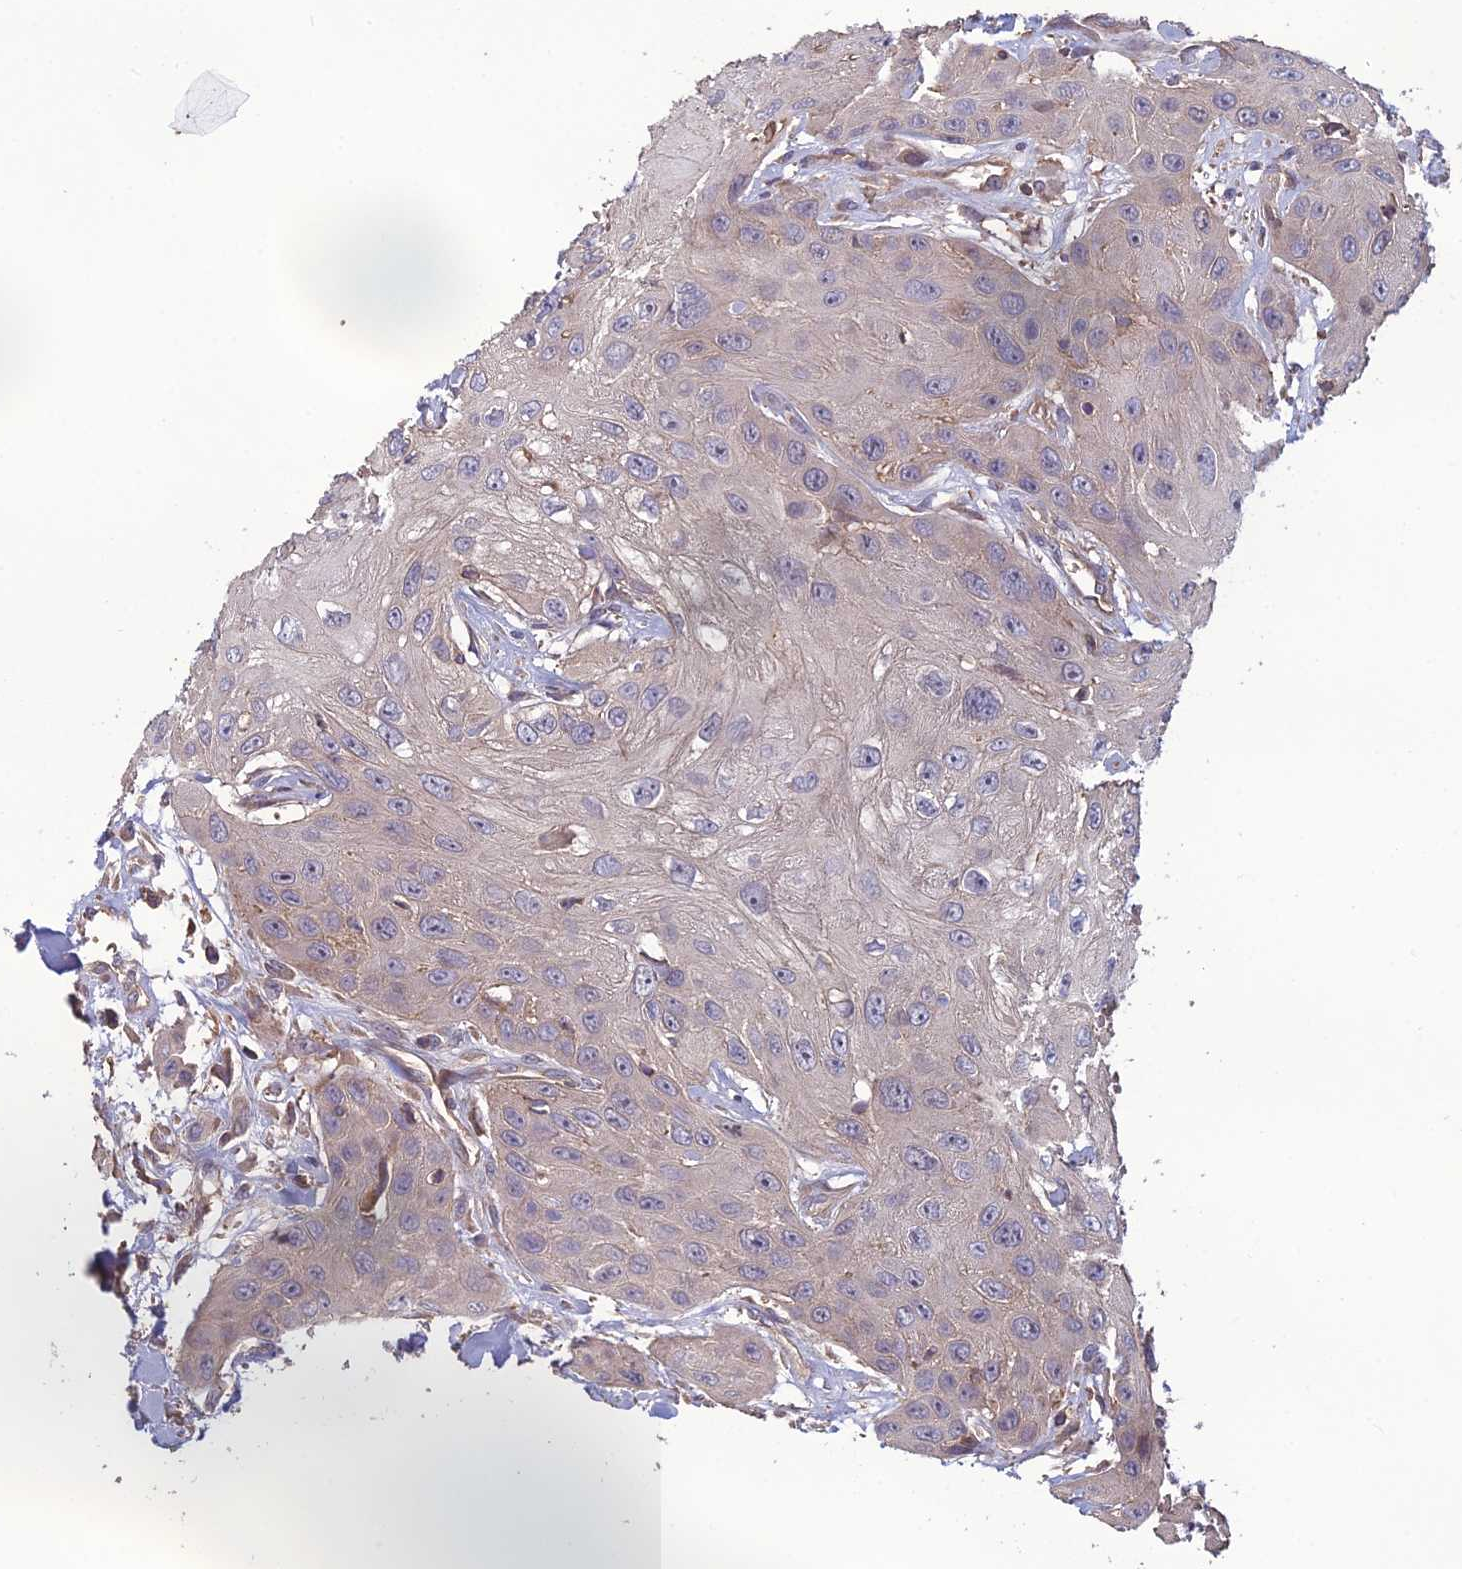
{"staining": {"intensity": "negative", "quantity": "none", "location": "none"}, "tissue": "head and neck cancer", "cell_type": "Tumor cells", "image_type": "cancer", "snomed": [{"axis": "morphology", "description": "Squamous cell carcinoma, NOS"}, {"axis": "topography", "description": "Head-Neck"}], "caption": "An immunohistochemistry (IHC) micrograph of head and neck cancer is shown. There is no staining in tumor cells of head and neck cancer.", "gene": "GALR2", "patient": {"sex": "male", "age": 81}}